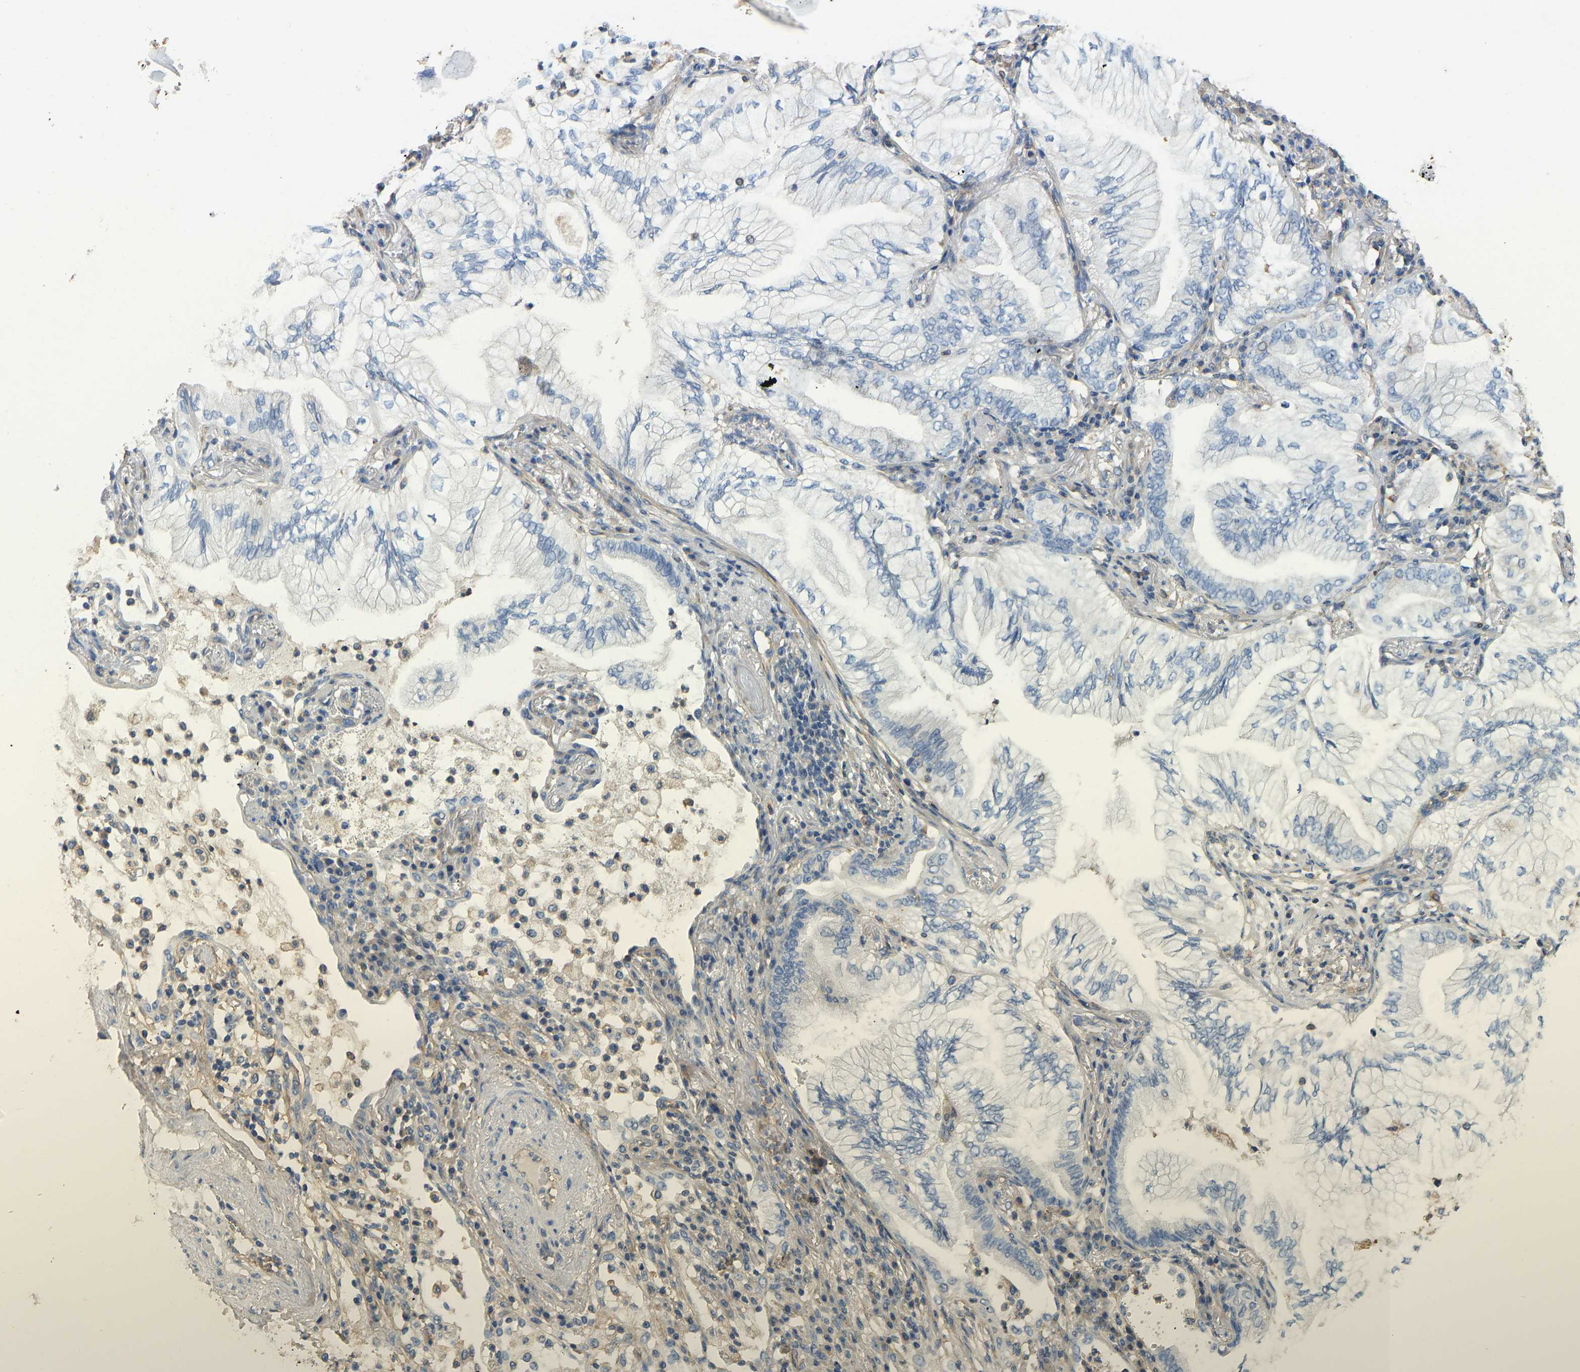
{"staining": {"intensity": "negative", "quantity": "none", "location": "none"}, "tissue": "lung cancer", "cell_type": "Tumor cells", "image_type": "cancer", "snomed": [{"axis": "morphology", "description": "Adenocarcinoma, NOS"}, {"axis": "topography", "description": "Lung"}], "caption": "This is a photomicrograph of immunohistochemistry staining of lung cancer (adenocarcinoma), which shows no positivity in tumor cells.", "gene": "TECTA", "patient": {"sex": "female", "age": 70}}